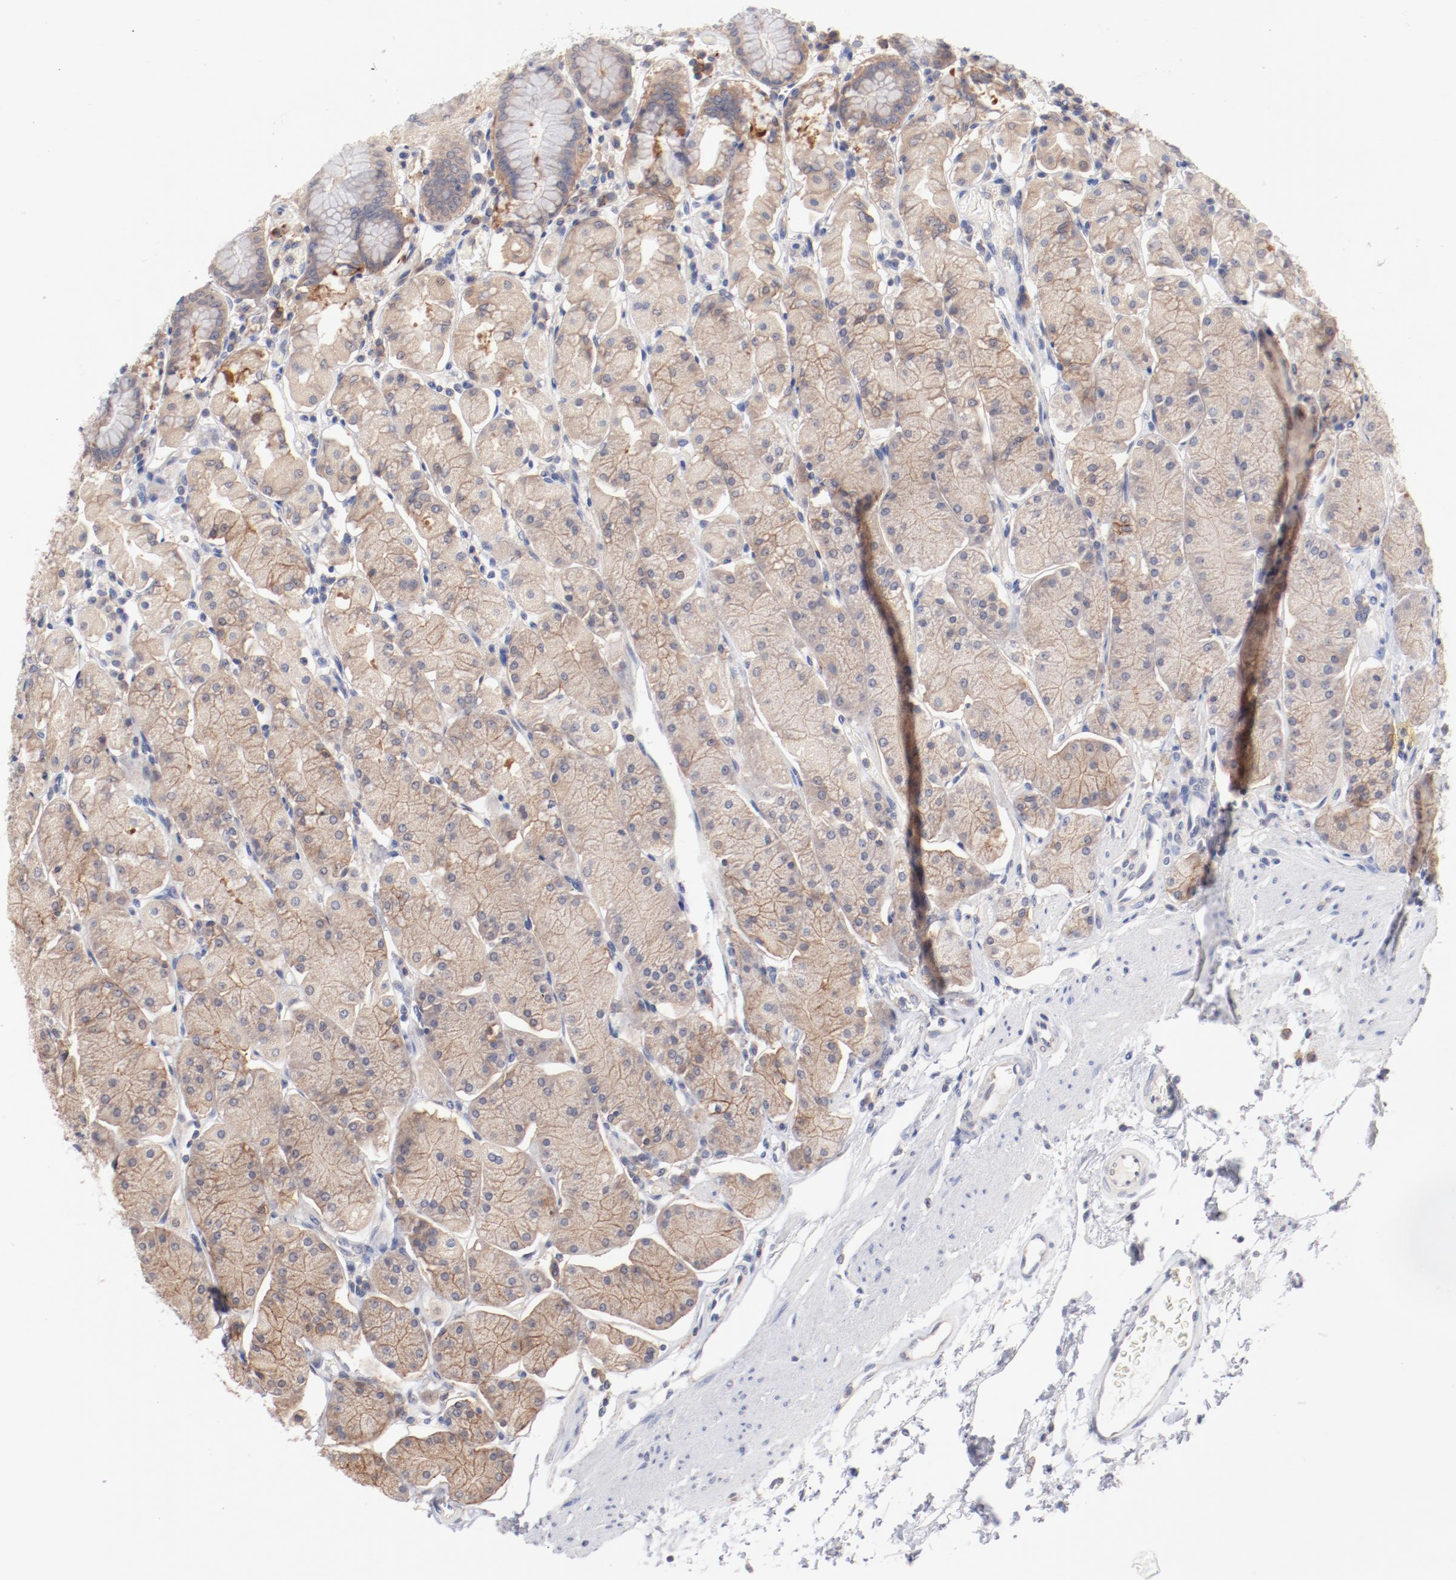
{"staining": {"intensity": "weak", "quantity": ">75%", "location": "cytoplasmic/membranous"}, "tissue": "stomach", "cell_type": "Glandular cells", "image_type": "normal", "snomed": [{"axis": "morphology", "description": "Normal tissue, NOS"}, {"axis": "topography", "description": "Stomach, upper"}, {"axis": "topography", "description": "Stomach"}], "caption": "The histopathology image demonstrates staining of unremarkable stomach, revealing weak cytoplasmic/membranous protein positivity (brown color) within glandular cells.", "gene": "SETD3", "patient": {"sex": "male", "age": 76}}